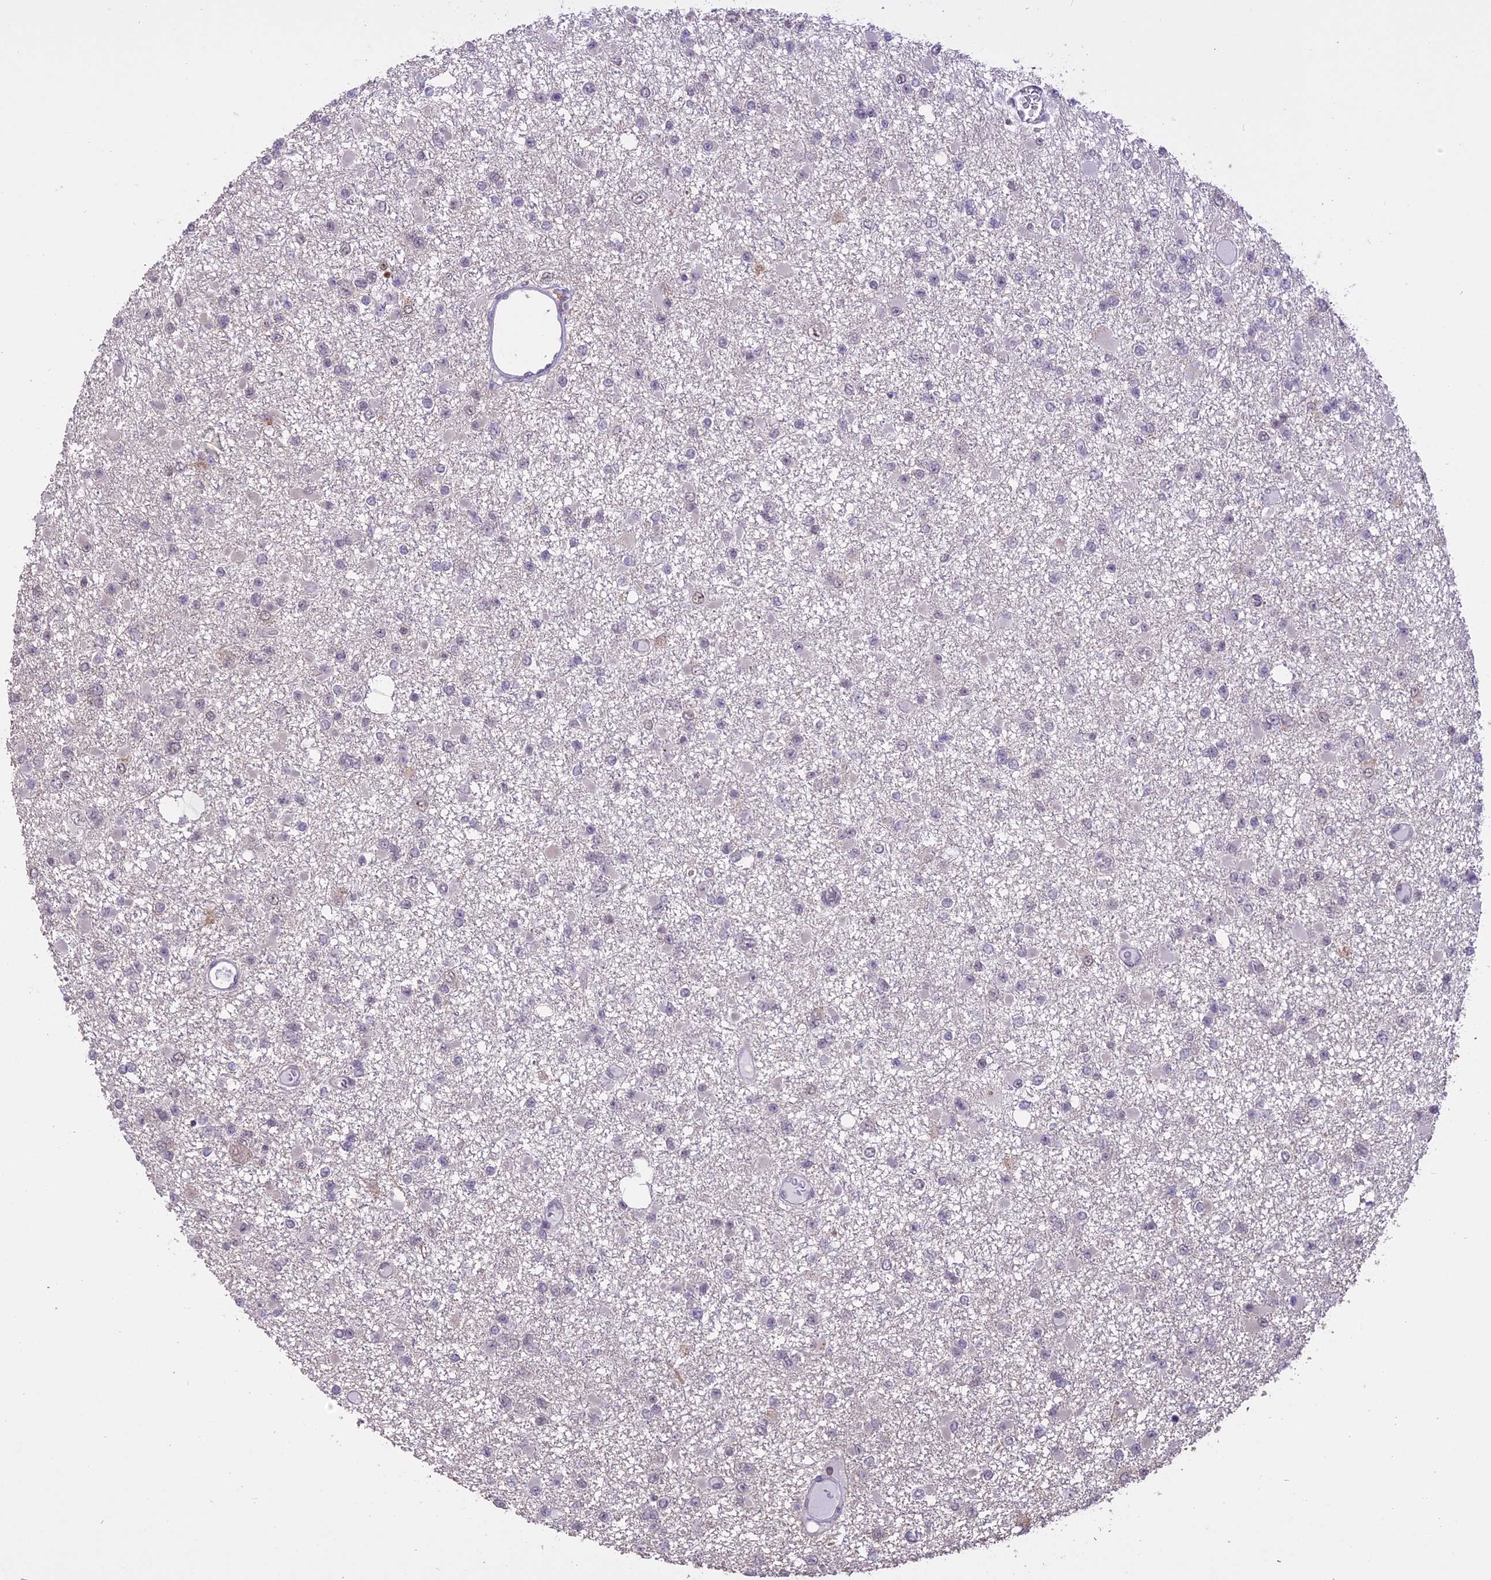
{"staining": {"intensity": "negative", "quantity": "none", "location": "none"}, "tissue": "glioma", "cell_type": "Tumor cells", "image_type": "cancer", "snomed": [{"axis": "morphology", "description": "Glioma, malignant, Low grade"}, {"axis": "topography", "description": "Brain"}], "caption": "There is no significant positivity in tumor cells of malignant glioma (low-grade). Brightfield microscopy of IHC stained with DAB (3,3'-diaminobenzidine) (brown) and hematoxylin (blue), captured at high magnification.", "gene": "TIGD7", "patient": {"sex": "female", "age": 22}}